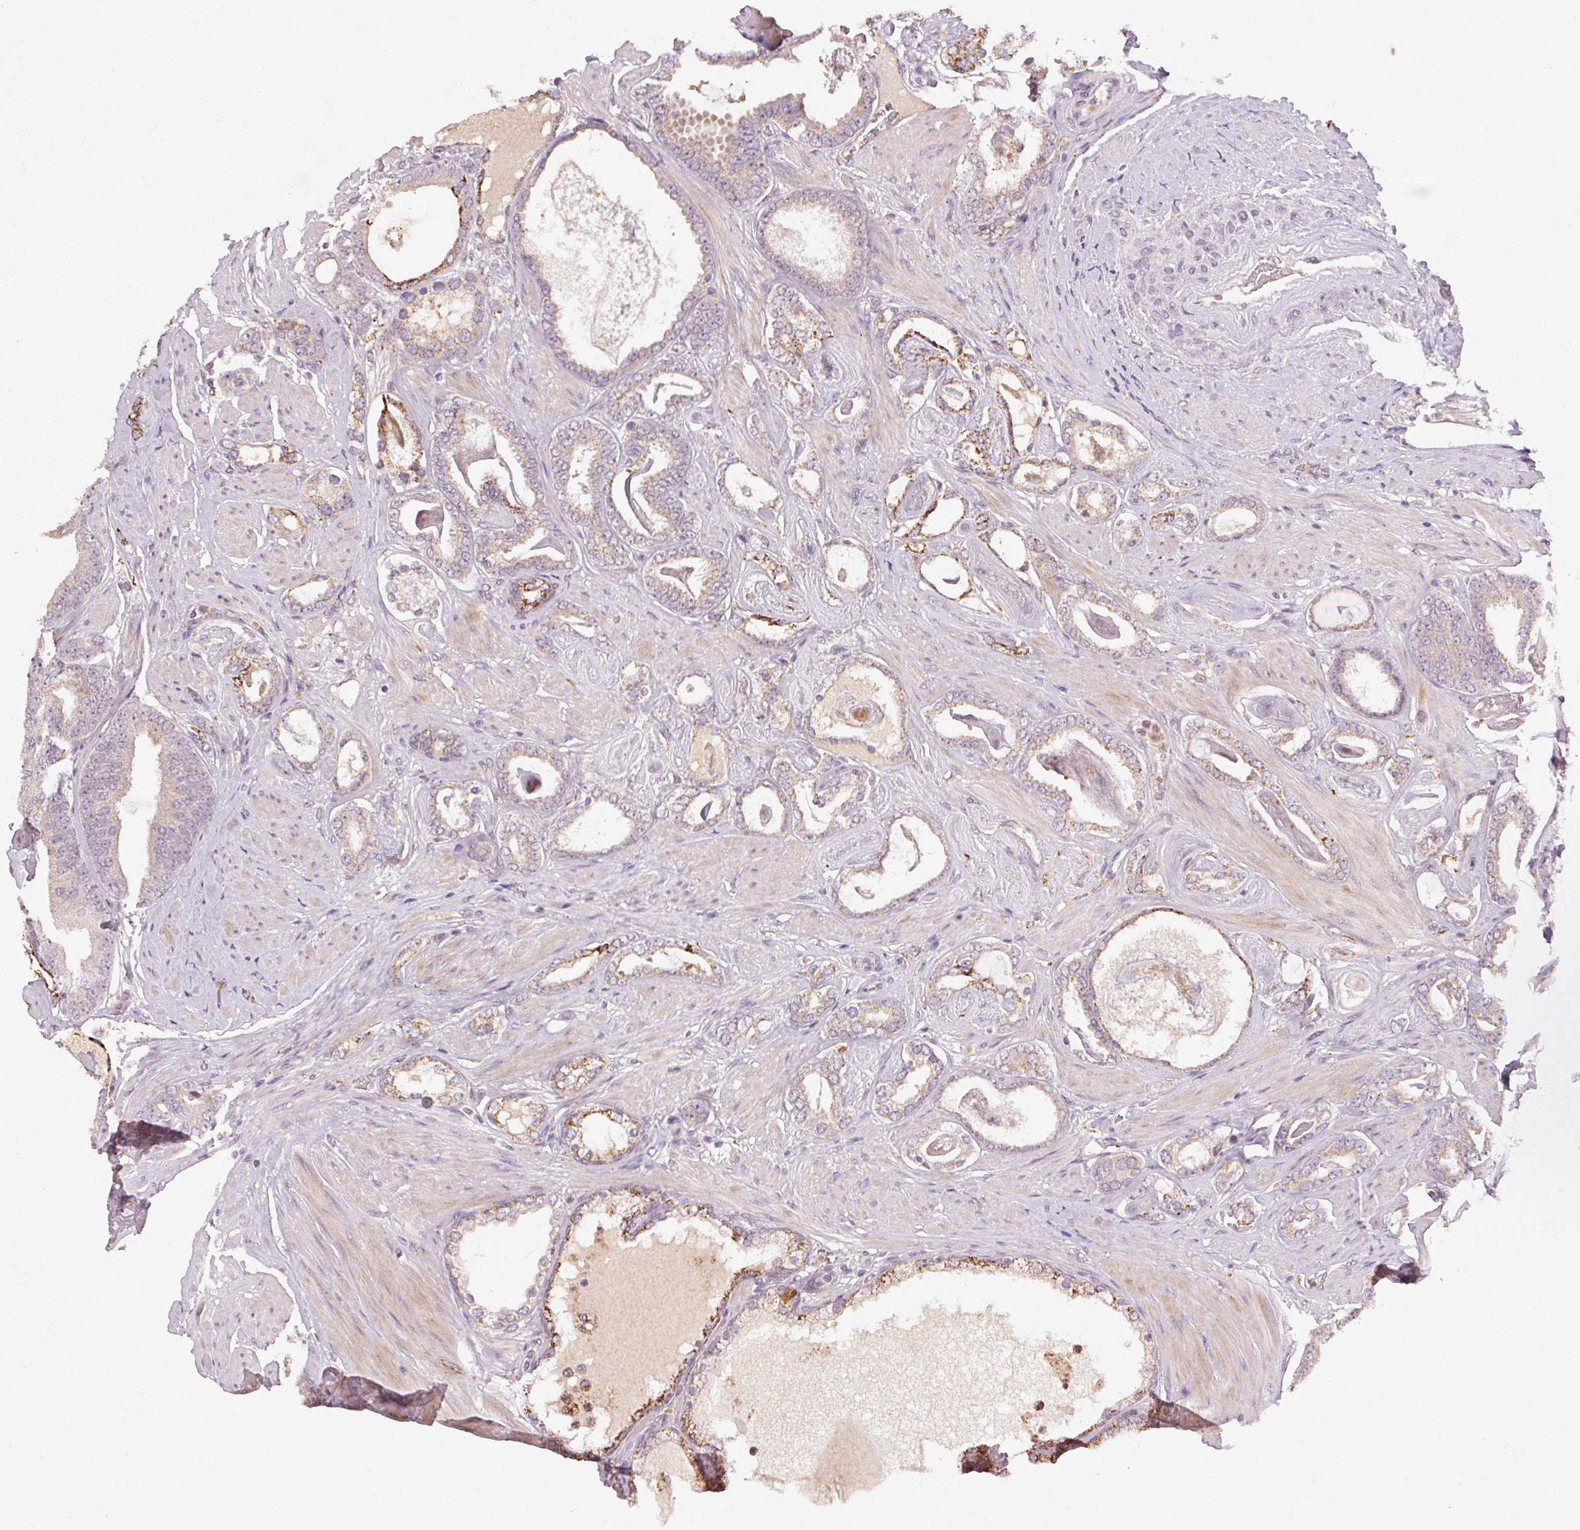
{"staining": {"intensity": "moderate", "quantity": "<25%", "location": "cytoplasmic/membranous"}, "tissue": "prostate cancer", "cell_type": "Tumor cells", "image_type": "cancer", "snomed": [{"axis": "morphology", "description": "Adenocarcinoma, High grade"}, {"axis": "topography", "description": "Prostate"}], "caption": "Prostate cancer stained with immunohistochemistry (IHC) exhibits moderate cytoplasmic/membranous expression in approximately <25% of tumor cells.", "gene": "REP15", "patient": {"sex": "male", "age": 63}}